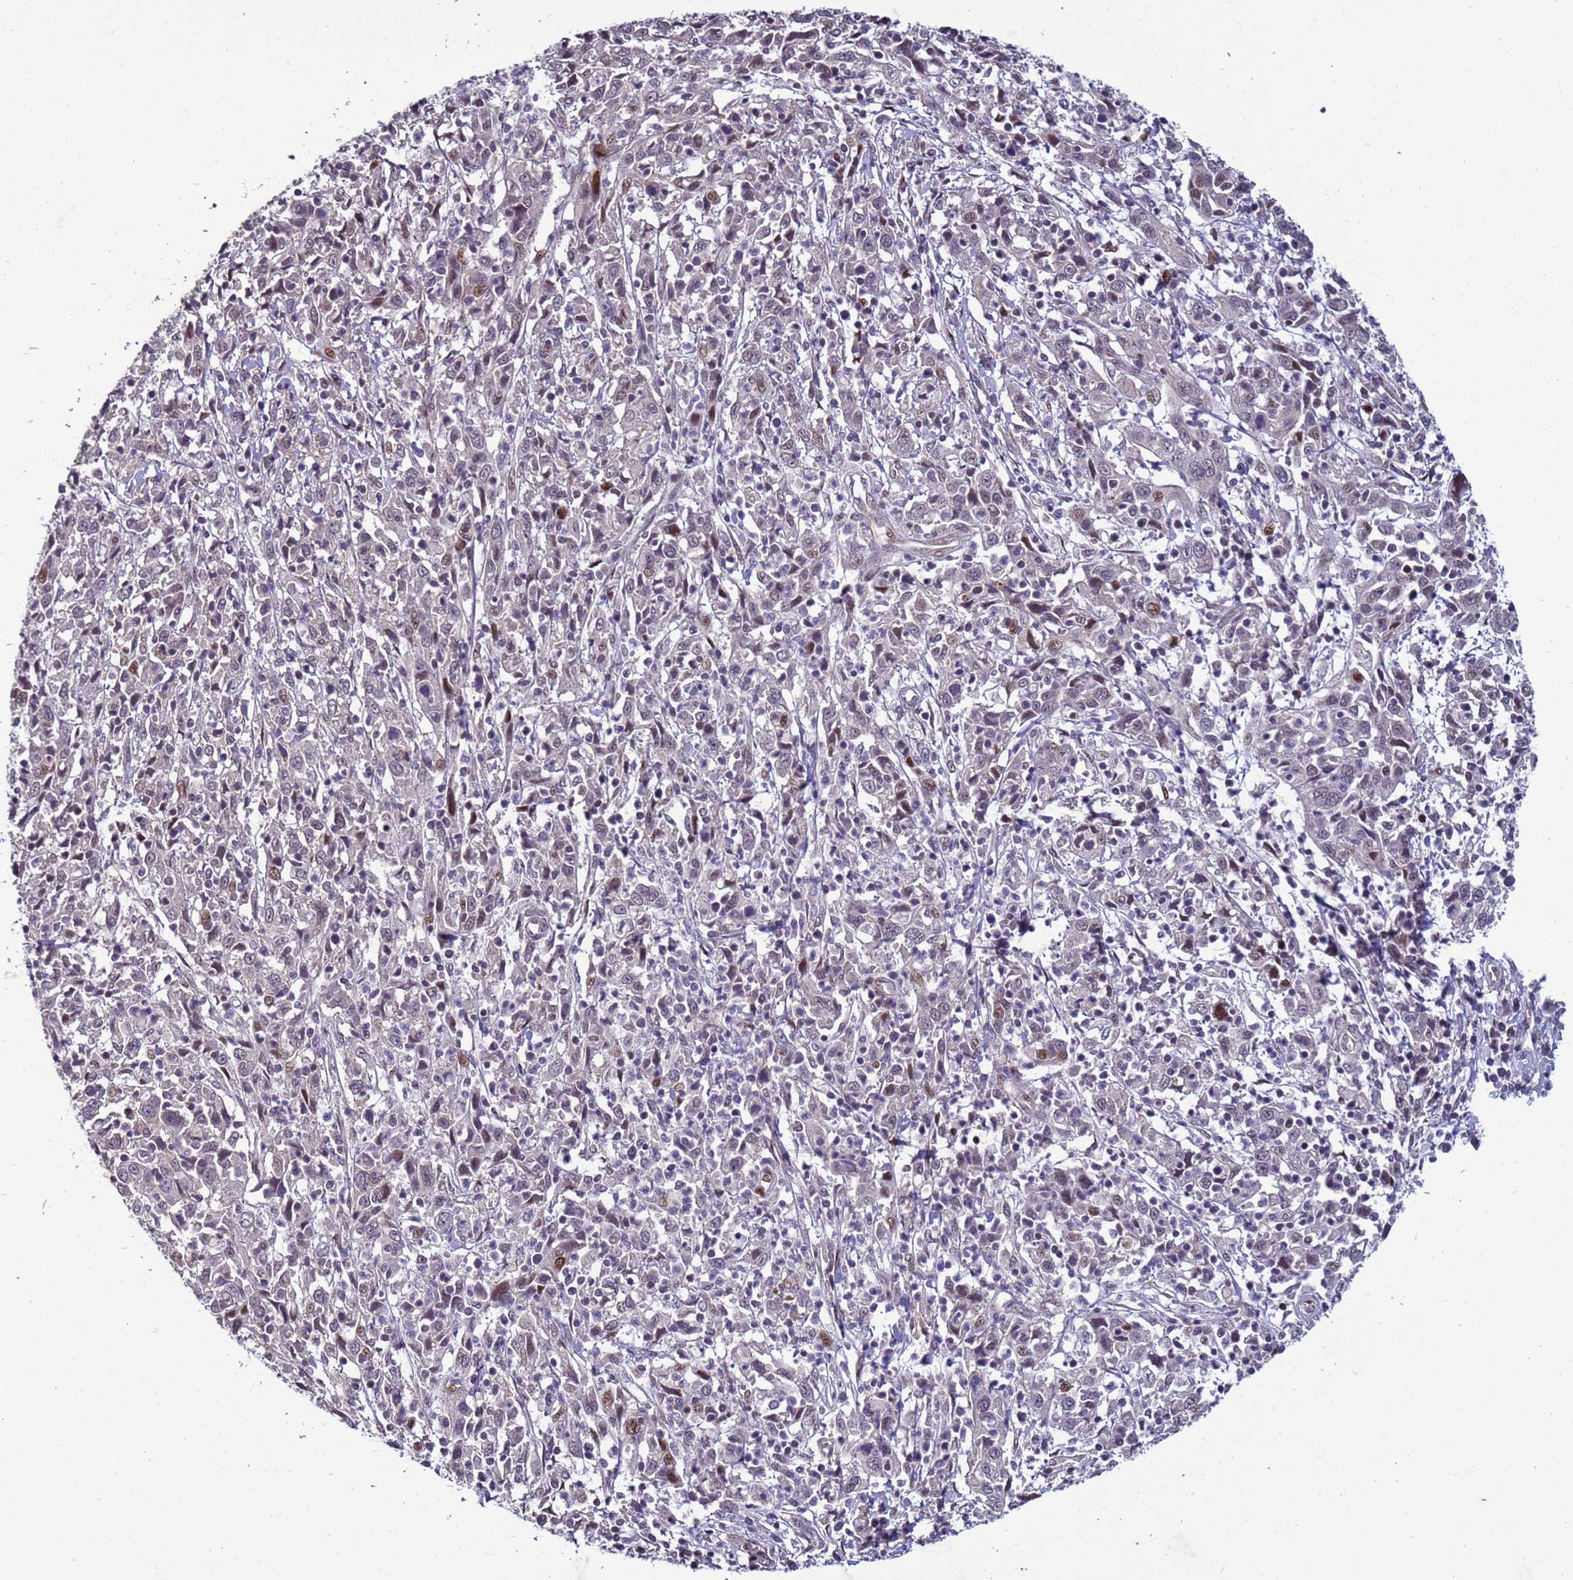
{"staining": {"intensity": "negative", "quantity": "none", "location": "none"}, "tissue": "cervical cancer", "cell_type": "Tumor cells", "image_type": "cancer", "snomed": [{"axis": "morphology", "description": "Squamous cell carcinoma, NOS"}, {"axis": "topography", "description": "Cervix"}], "caption": "Immunohistochemistry image of neoplastic tissue: cervical cancer (squamous cell carcinoma) stained with DAB (3,3'-diaminobenzidine) shows no significant protein expression in tumor cells.", "gene": "SHC3", "patient": {"sex": "female", "age": 46}}